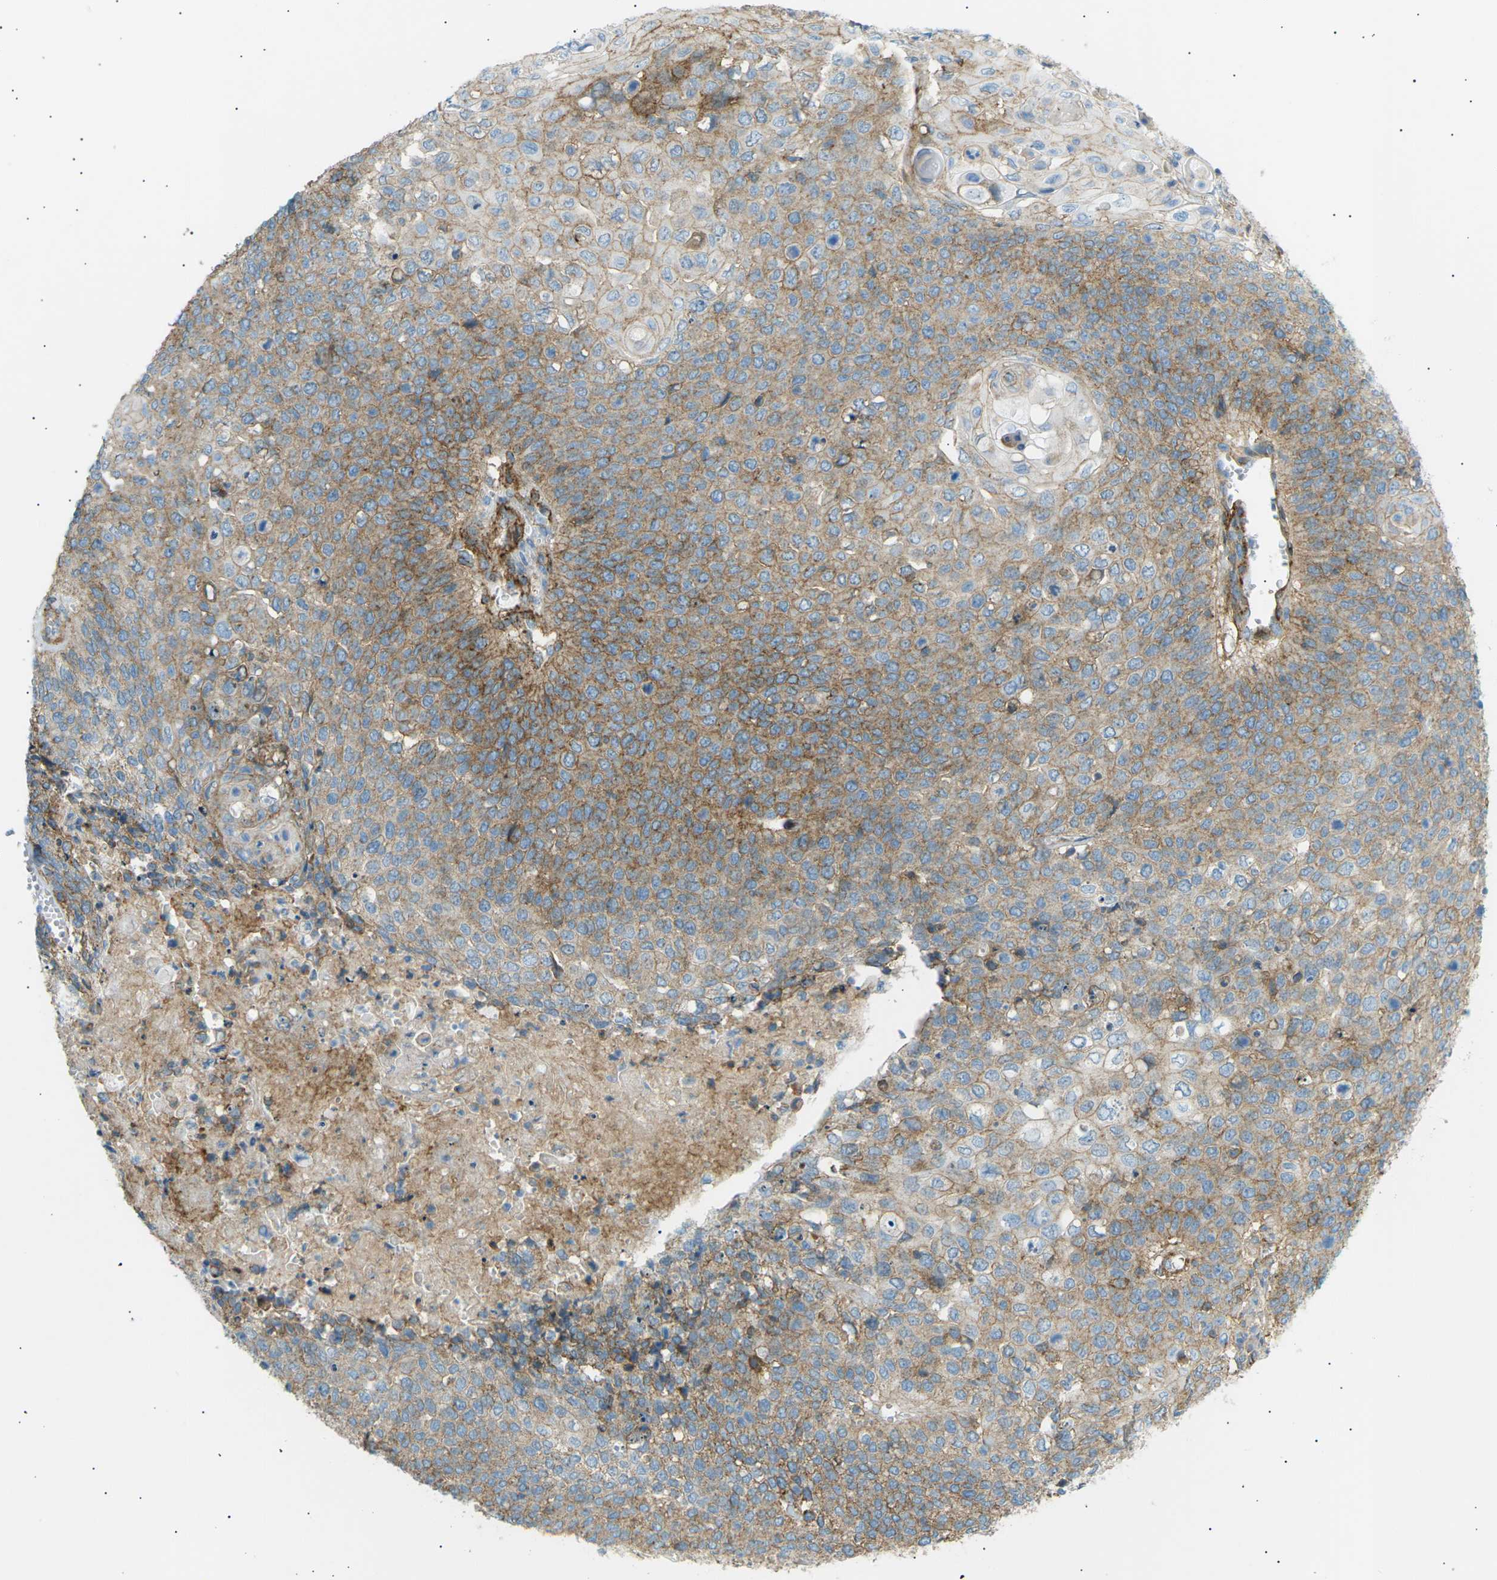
{"staining": {"intensity": "moderate", "quantity": "25%-75%", "location": "cytoplasmic/membranous"}, "tissue": "cervical cancer", "cell_type": "Tumor cells", "image_type": "cancer", "snomed": [{"axis": "morphology", "description": "Squamous cell carcinoma, NOS"}, {"axis": "topography", "description": "Cervix"}], "caption": "Immunohistochemical staining of human cervical squamous cell carcinoma exhibits medium levels of moderate cytoplasmic/membranous protein staining in about 25%-75% of tumor cells. Using DAB (brown) and hematoxylin (blue) stains, captured at high magnification using brightfield microscopy.", "gene": "ATP2B4", "patient": {"sex": "female", "age": 39}}